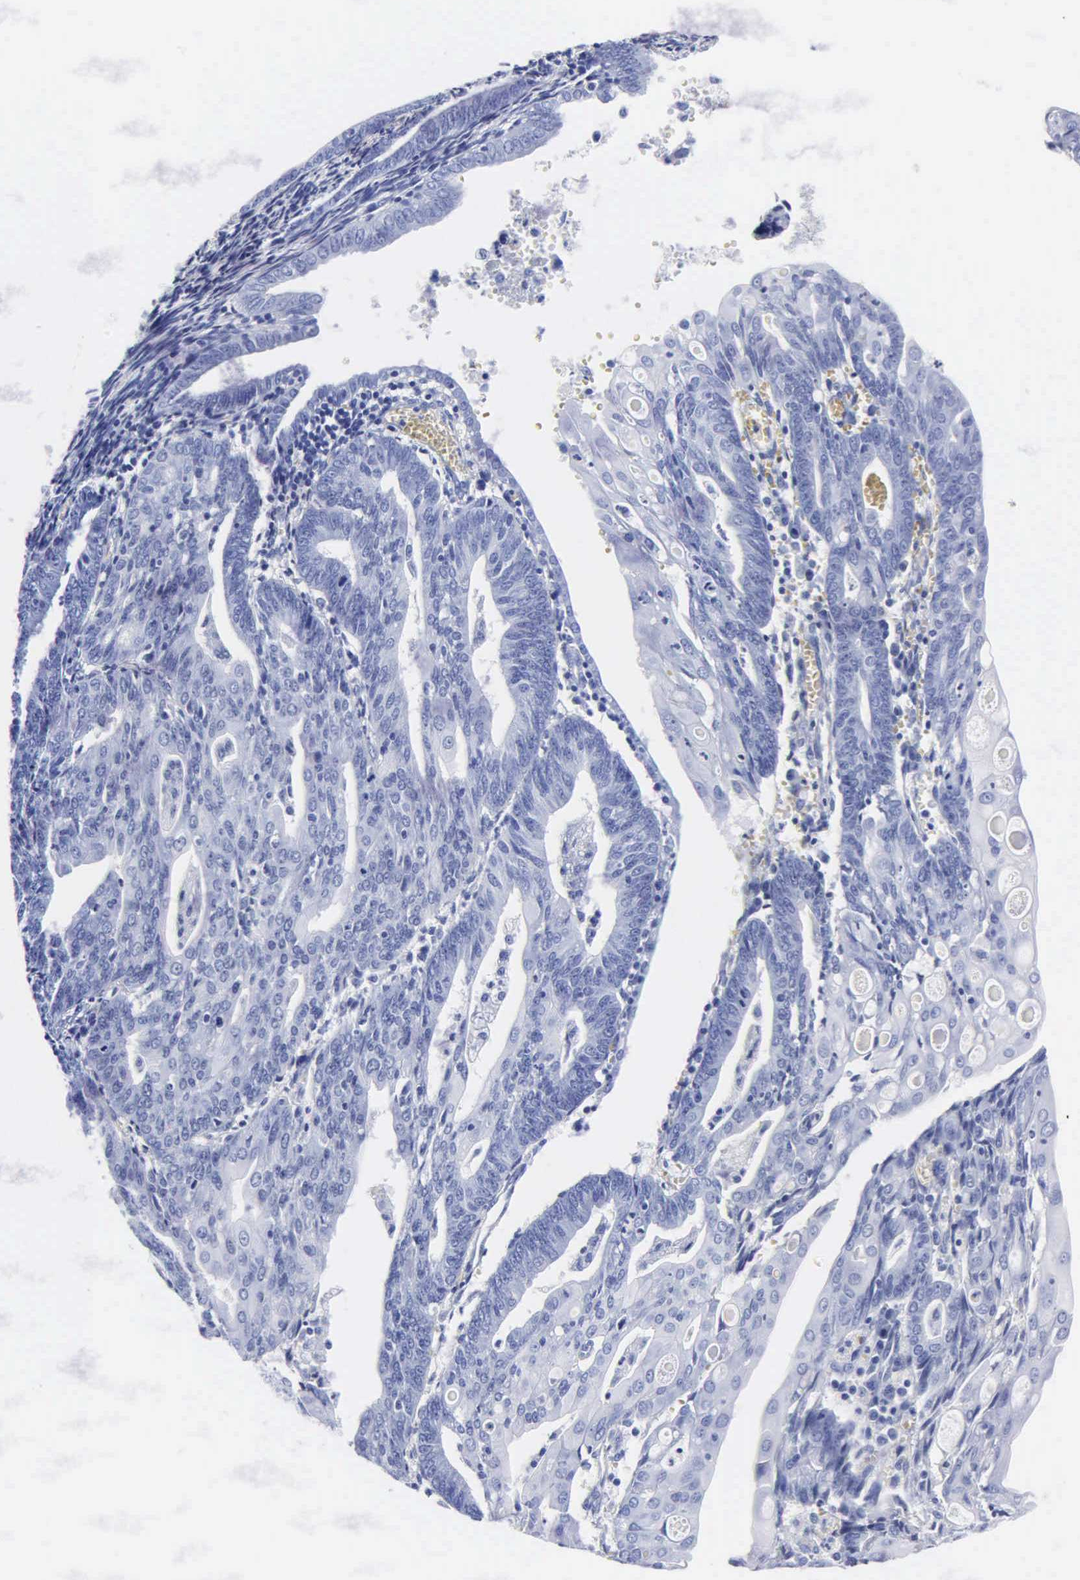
{"staining": {"intensity": "negative", "quantity": "none", "location": "none"}, "tissue": "endometrial cancer", "cell_type": "Tumor cells", "image_type": "cancer", "snomed": [{"axis": "morphology", "description": "Adenocarcinoma, NOS"}, {"axis": "topography", "description": "Endometrium"}], "caption": "DAB immunohistochemical staining of human endometrial cancer (adenocarcinoma) demonstrates no significant expression in tumor cells.", "gene": "MB", "patient": {"sex": "female", "age": 56}}